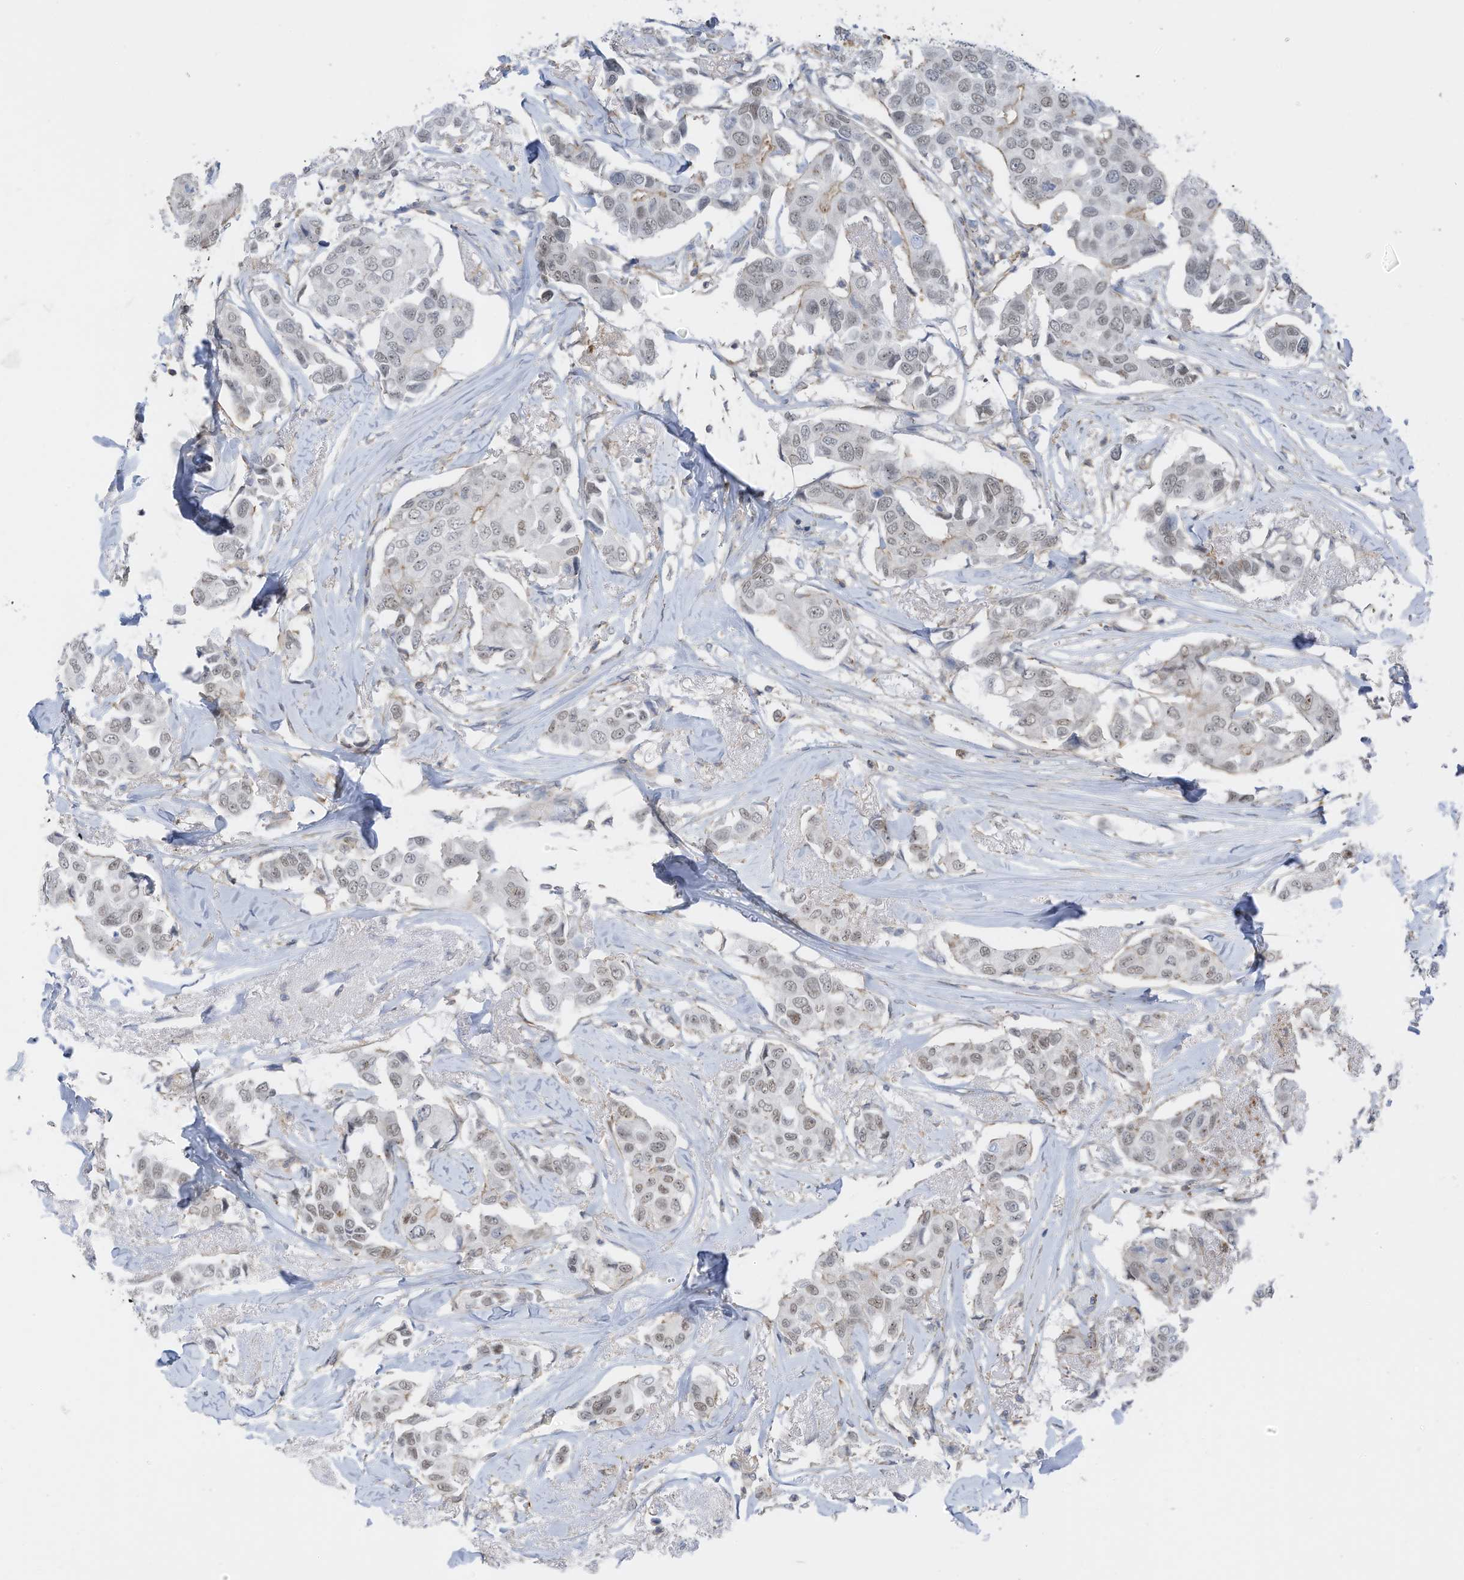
{"staining": {"intensity": "weak", "quantity": "25%-75%", "location": "cytoplasmic/membranous,nuclear"}, "tissue": "breast cancer", "cell_type": "Tumor cells", "image_type": "cancer", "snomed": [{"axis": "morphology", "description": "Duct carcinoma"}, {"axis": "topography", "description": "Breast"}], "caption": "Immunohistochemistry (IHC) image of neoplastic tissue: human breast cancer (intraductal carcinoma) stained using immunohistochemistry displays low levels of weak protein expression localized specifically in the cytoplasmic/membranous and nuclear of tumor cells, appearing as a cytoplasmic/membranous and nuclear brown color.", "gene": "ZNF846", "patient": {"sex": "female", "age": 80}}